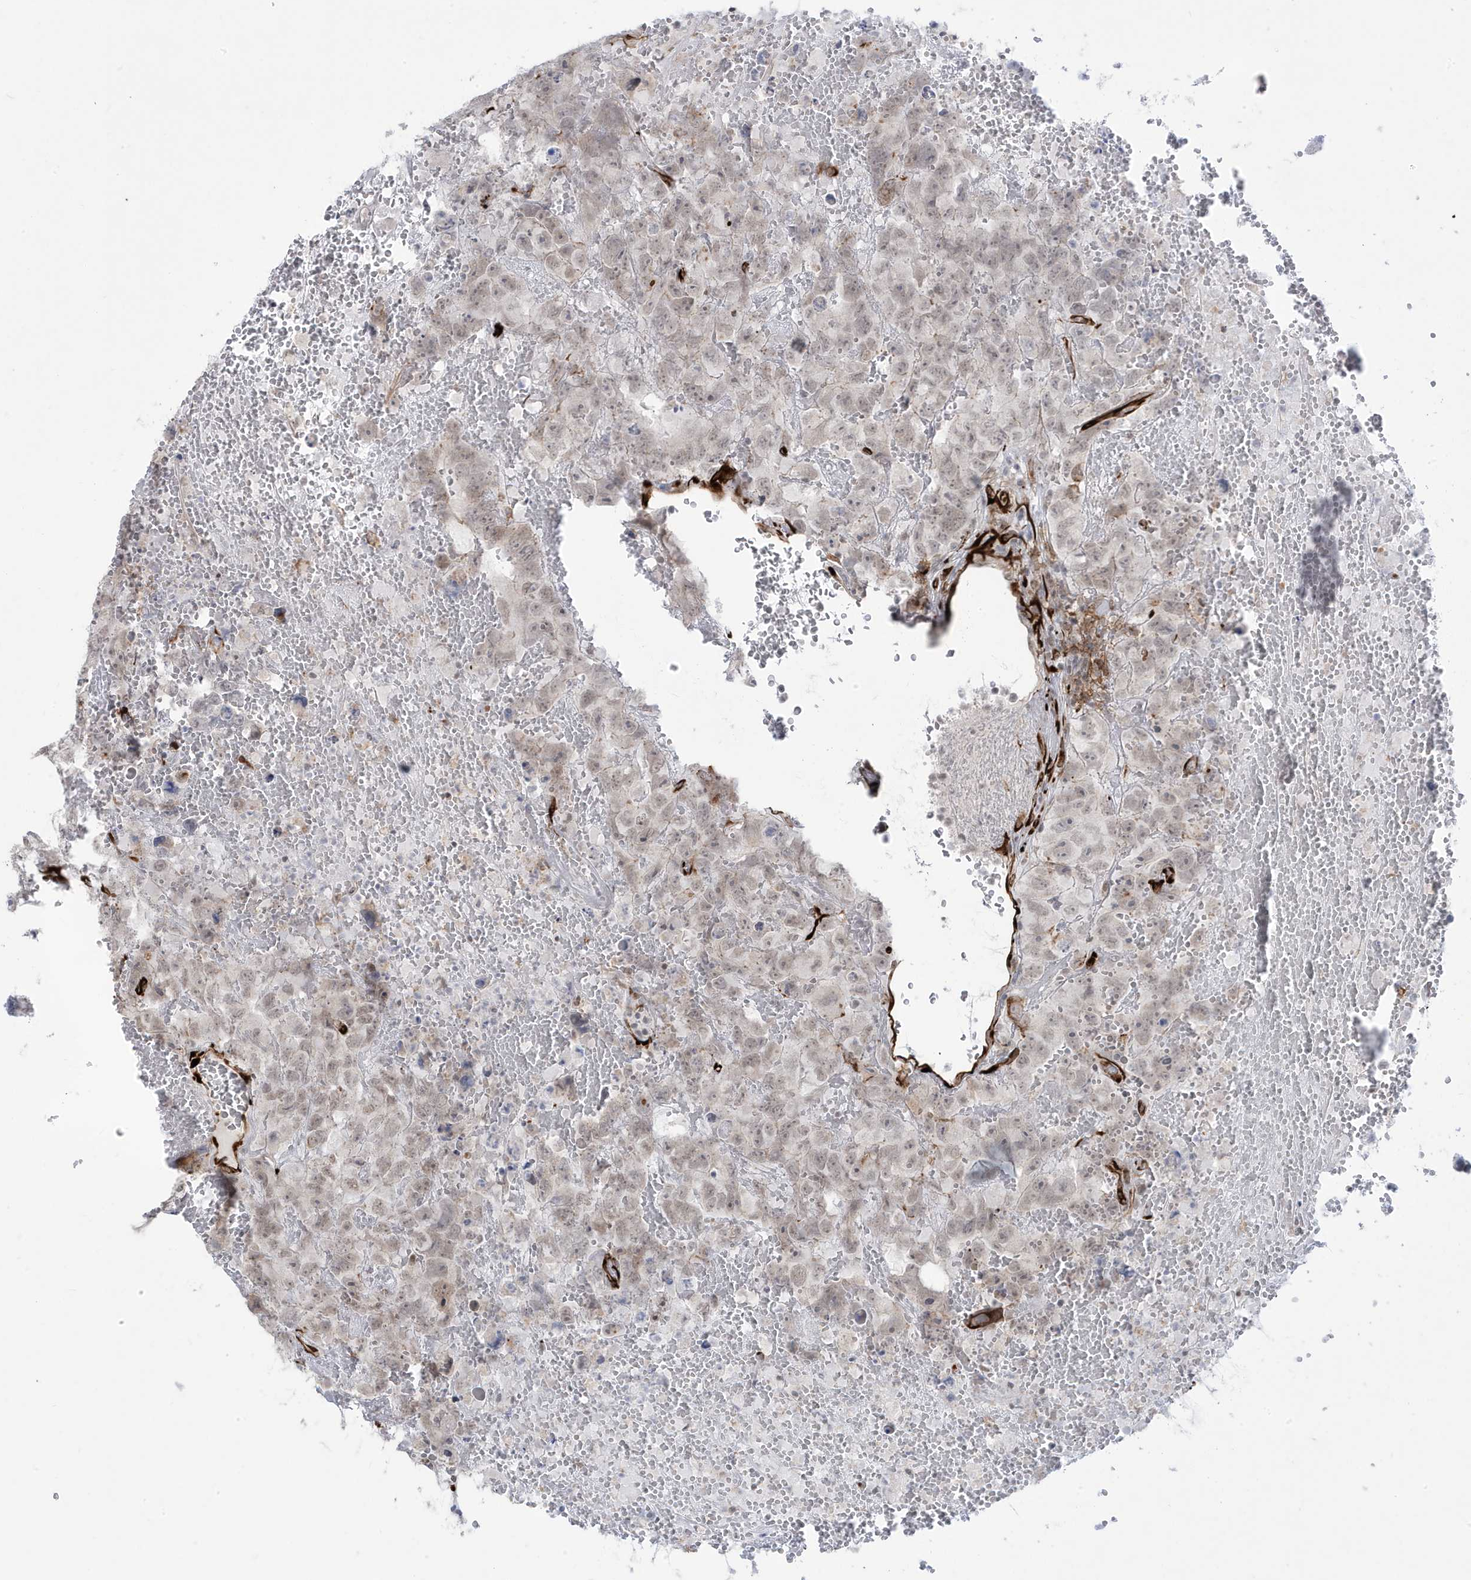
{"staining": {"intensity": "weak", "quantity": ">75%", "location": "nuclear"}, "tissue": "testis cancer", "cell_type": "Tumor cells", "image_type": "cancer", "snomed": [{"axis": "morphology", "description": "Carcinoma, Embryonal, NOS"}, {"axis": "topography", "description": "Testis"}], "caption": "Approximately >75% of tumor cells in testis cancer display weak nuclear protein positivity as visualized by brown immunohistochemical staining.", "gene": "ADAMTSL3", "patient": {"sex": "male", "age": 45}}